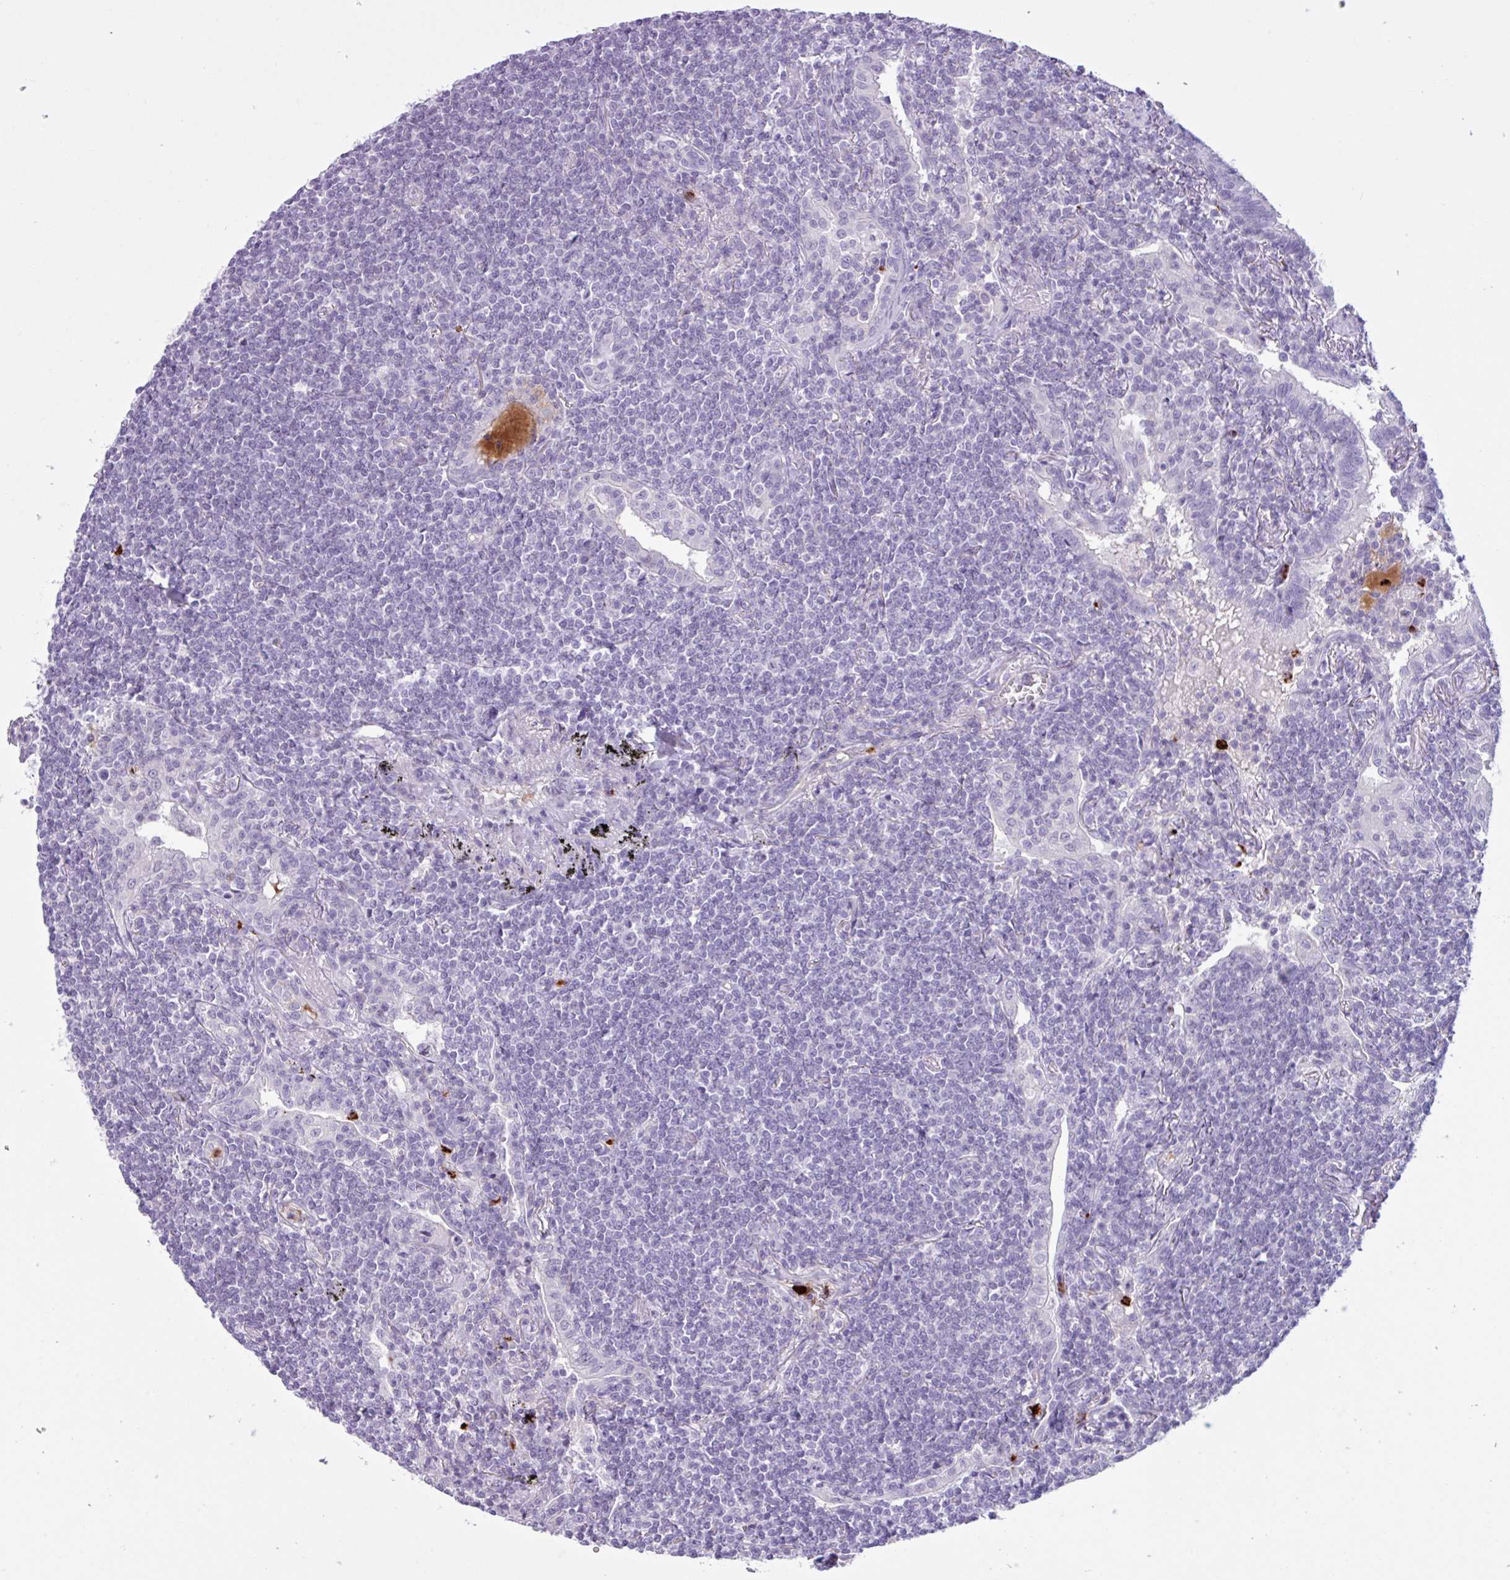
{"staining": {"intensity": "negative", "quantity": "none", "location": "none"}, "tissue": "lymphoma", "cell_type": "Tumor cells", "image_type": "cancer", "snomed": [{"axis": "morphology", "description": "Malignant lymphoma, non-Hodgkin's type, Low grade"}, {"axis": "topography", "description": "Lung"}], "caption": "The IHC histopathology image has no significant expression in tumor cells of lymphoma tissue.", "gene": "TMEM178A", "patient": {"sex": "female", "age": 71}}